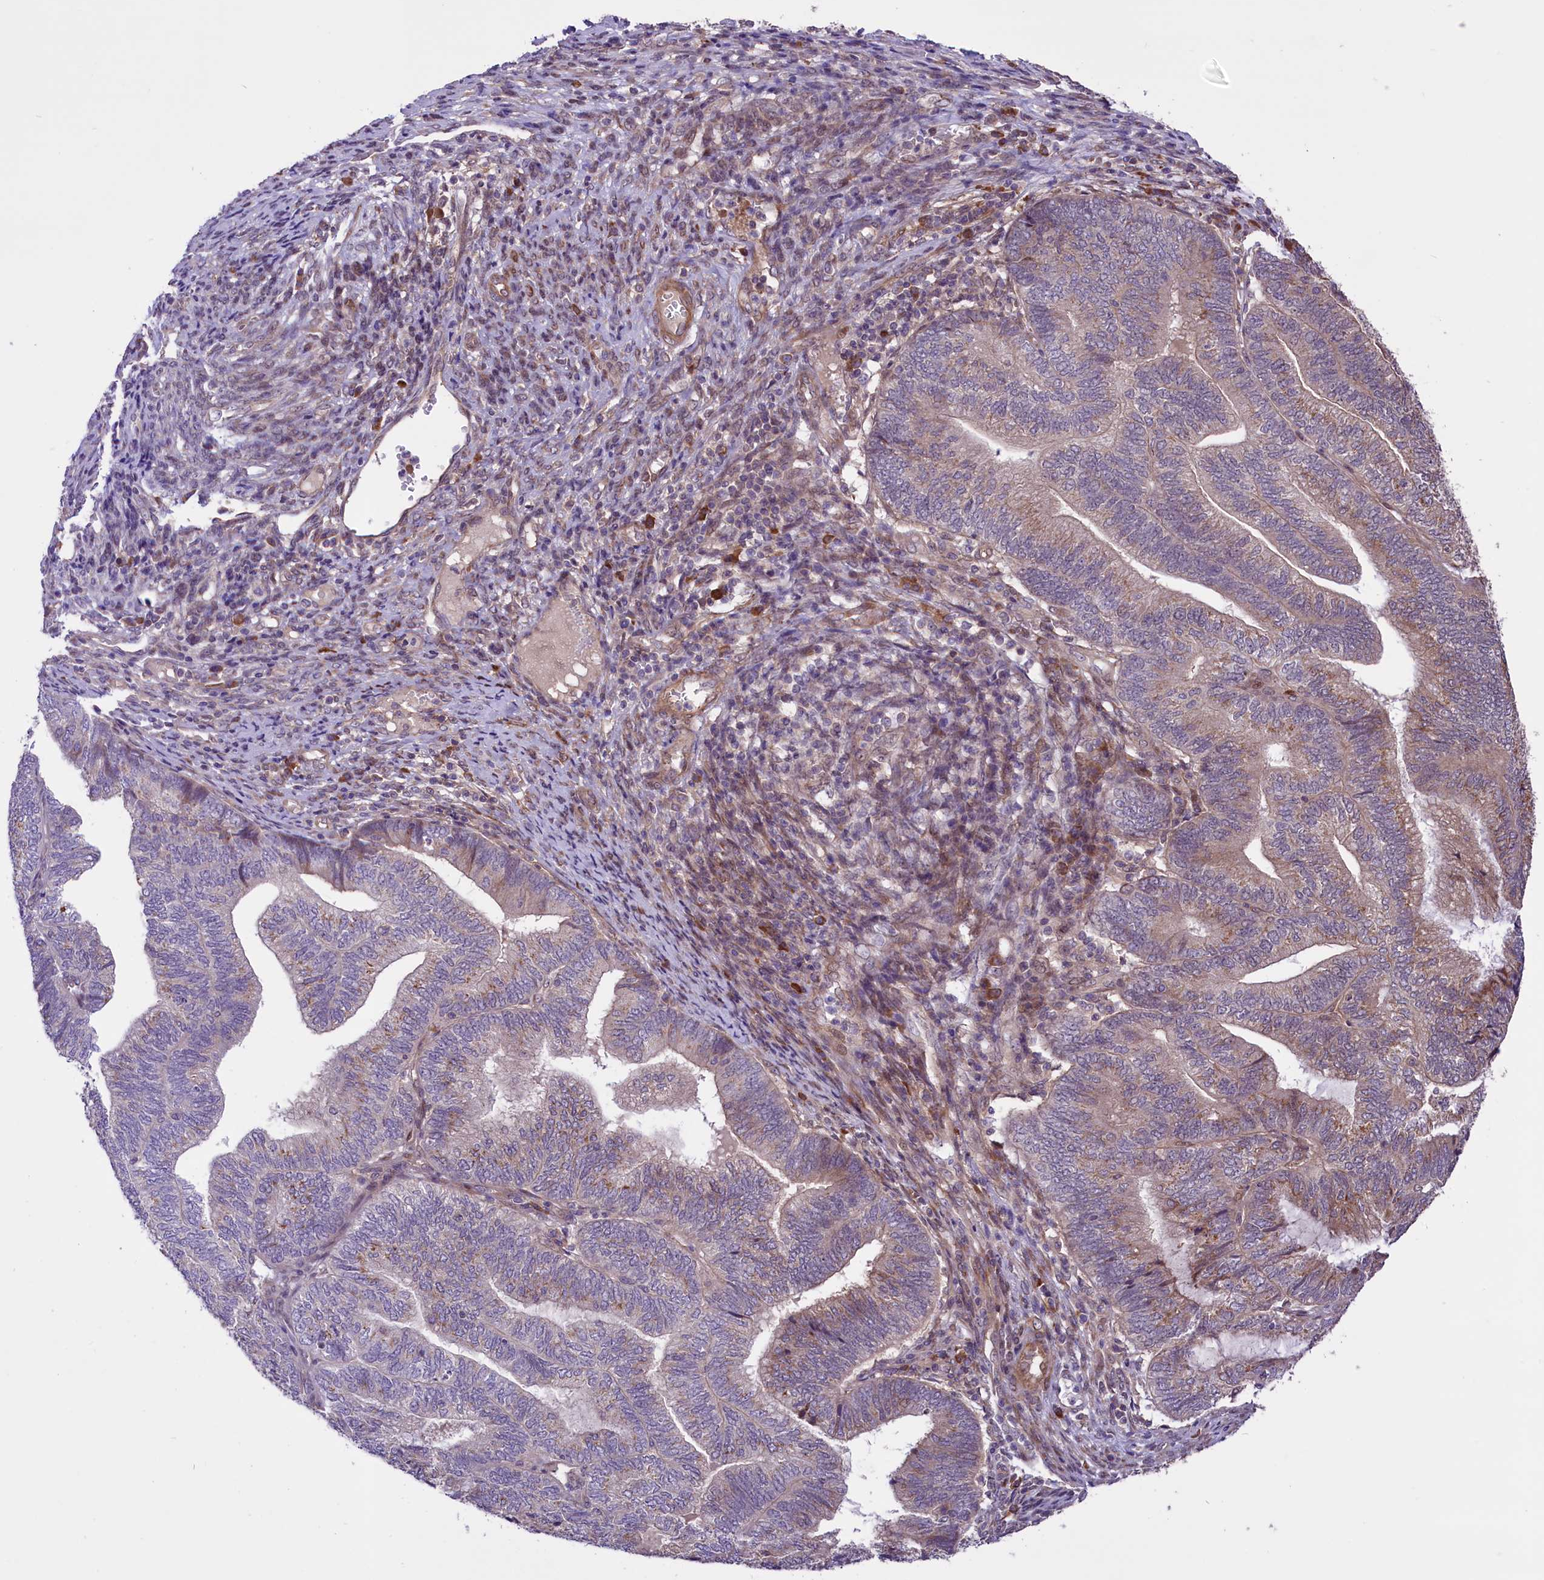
{"staining": {"intensity": "weak", "quantity": "25%-75%", "location": "cytoplasmic/membranous"}, "tissue": "endometrial cancer", "cell_type": "Tumor cells", "image_type": "cancer", "snomed": [{"axis": "morphology", "description": "Adenocarcinoma, NOS"}, {"axis": "topography", "description": "Uterus"}, {"axis": "topography", "description": "Endometrium"}], "caption": "The image displays a brown stain indicating the presence of a protein in the cytoplasmic/membranous of tumor cells in endometrial cancer (adenocarcinoma).", "gene": "HDAC5", "patient": {"sex": "female", "age": 70}}